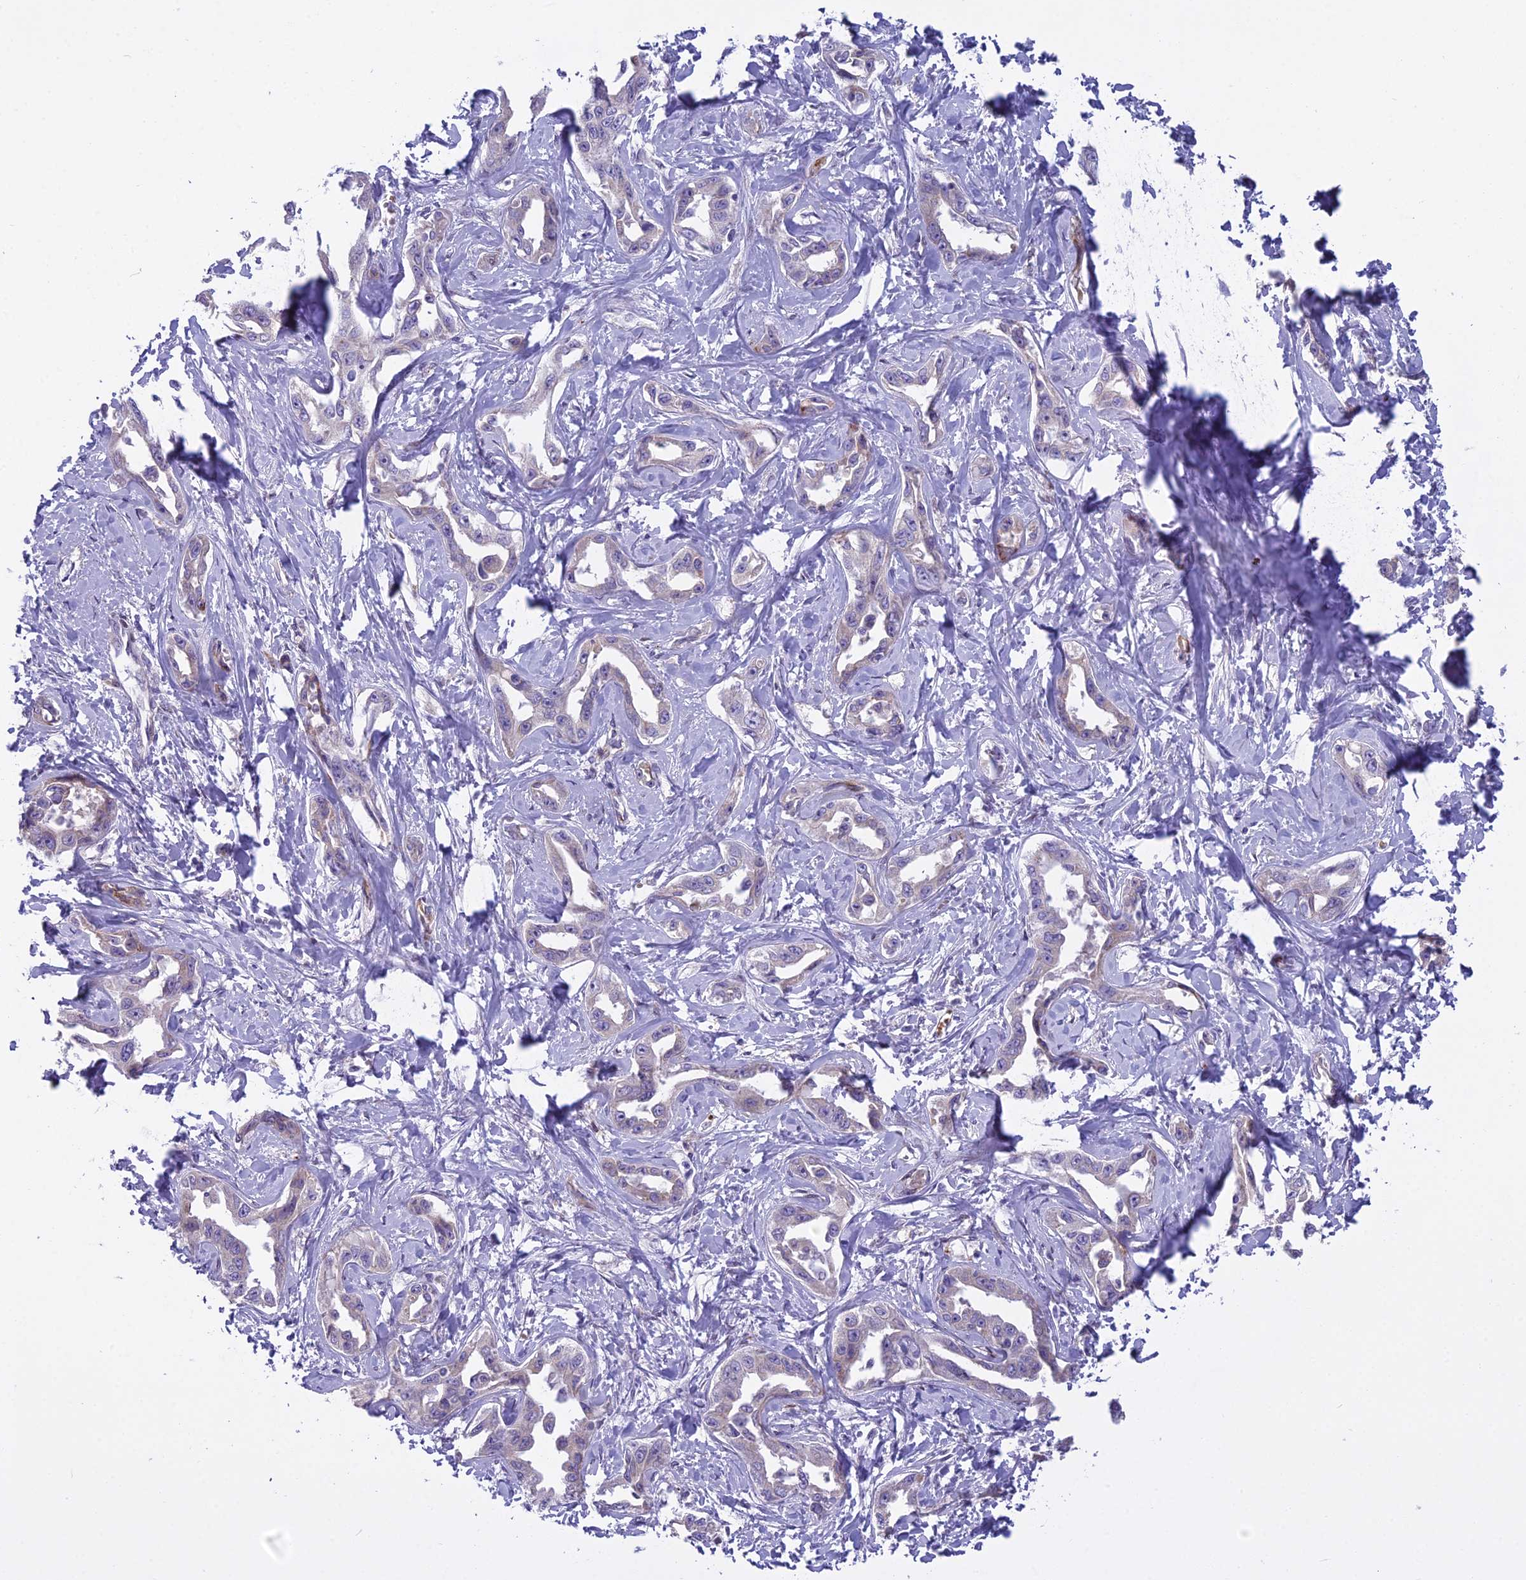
{"staining": {"intensity": "weak", "quantity": "<25%", "location": "cytoplasmic/membranous"}, "tissue": "liver cancer", "cell_type": "Tumor cells", "image_type": "cancer", "snomed": [{"axis": "morphology", "description": "Cholangiocarcinoma"}, {"axis": "topography", "description": "Liver"}], "caption": "DAB immunohistochemical staining of human cholangiocarcinoma (liver) reveals no significant positivity in tumor cells. (DAB (3,3'-diaminobenzidine) immunohistochemistry with hematoxylin counter stain).", "gene": "PCDHB14", "patient": {"sex": "male", "age": 59}}